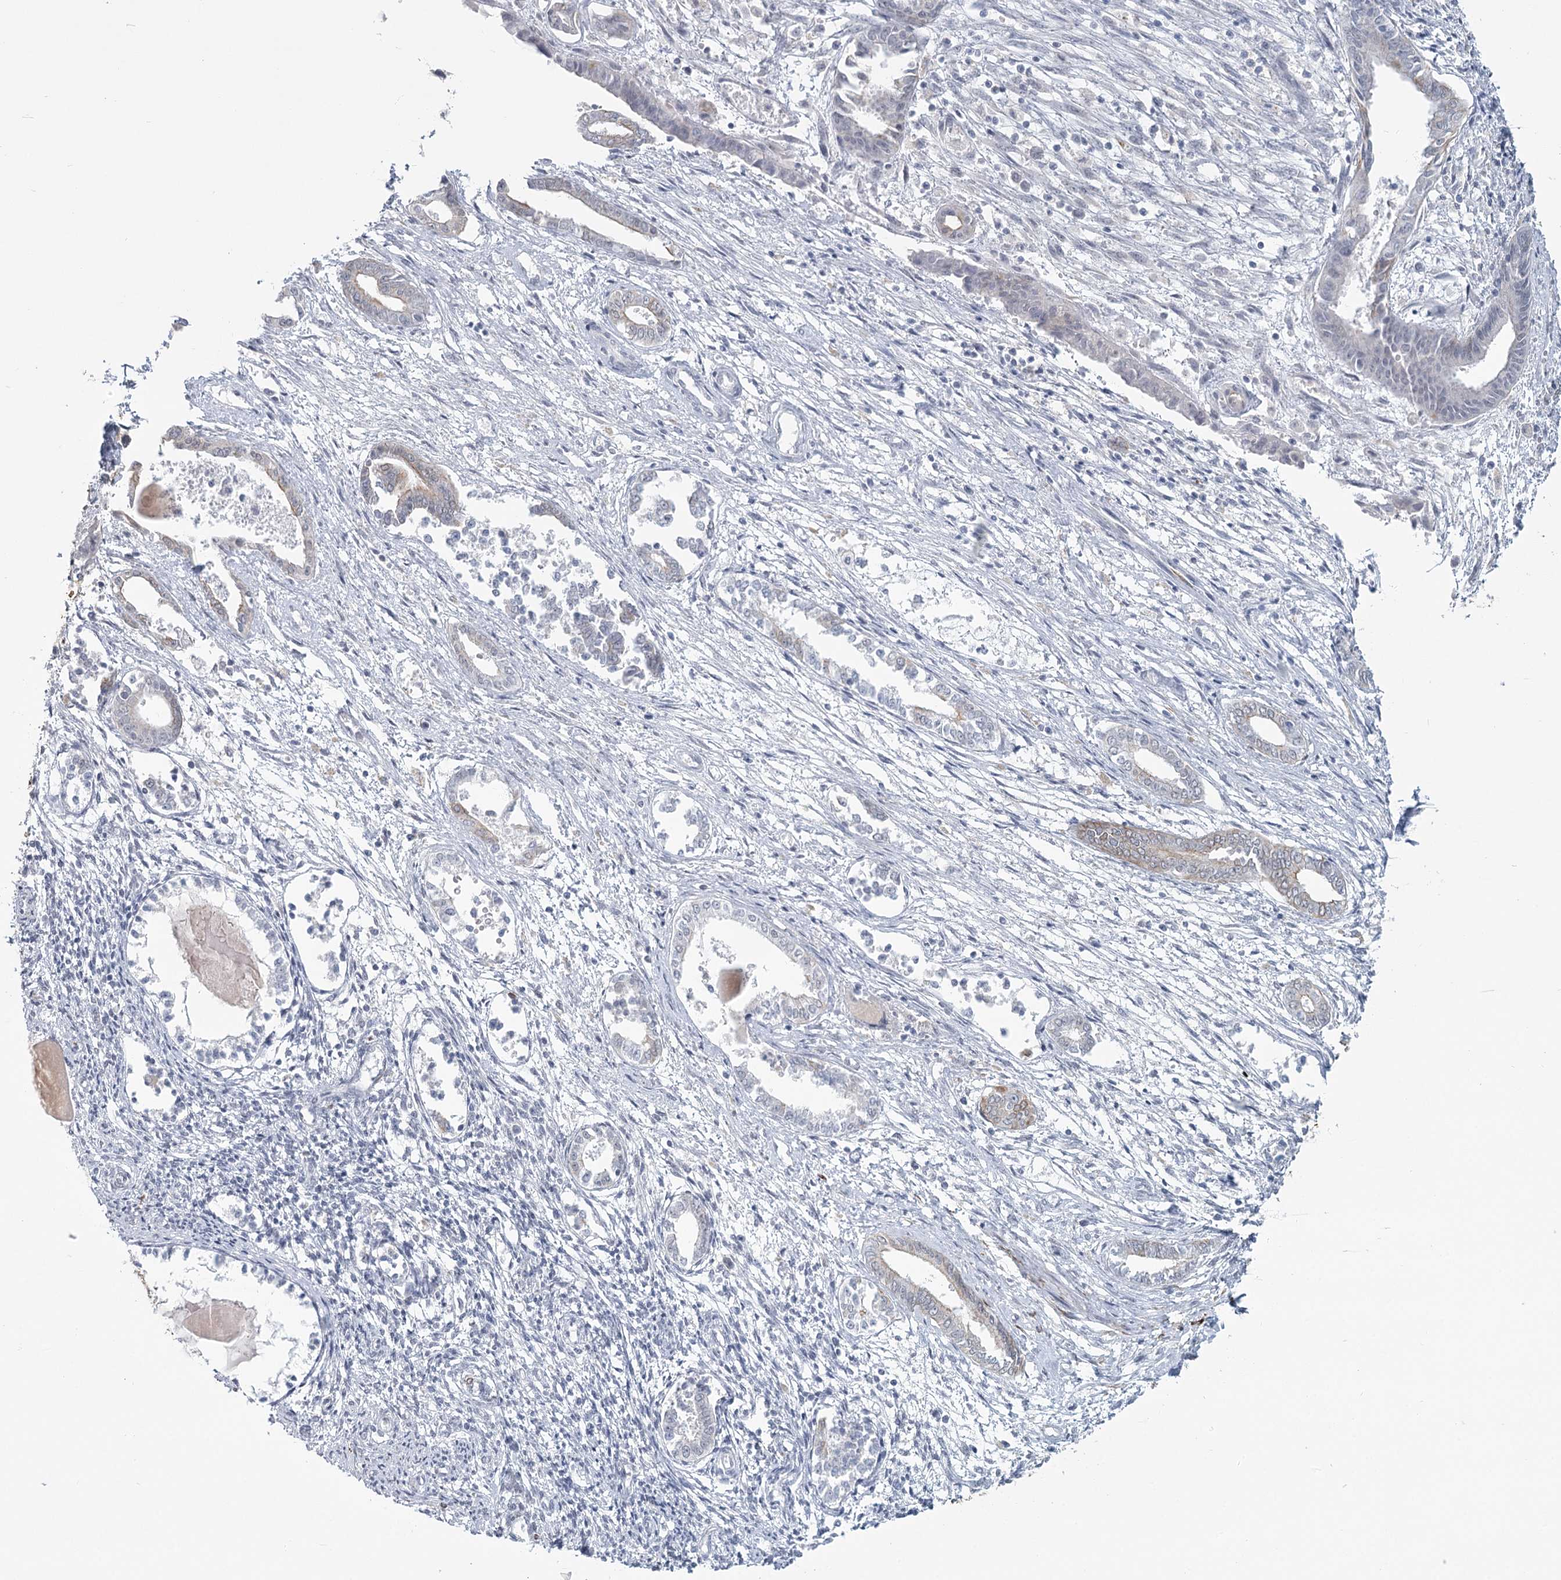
{"staining": {"intensity": "negative", "quantity": "none", "location": "none"}, "tissue": "endometrium", "cell_type": "Cells in endometrial stroma", "image_type": "normal", "snomed": [{"axis": "morphology", "description": "Normal tissue, NOS"}, {"axis": "topography", "description": "Endometrium"}], "caption": "This is an IHC image of unremarkable human endometrium. There is no expression in cells in endometrial stroma.", "gene": "TMEM70", "patient": {"sex": "female", "age": 56}}